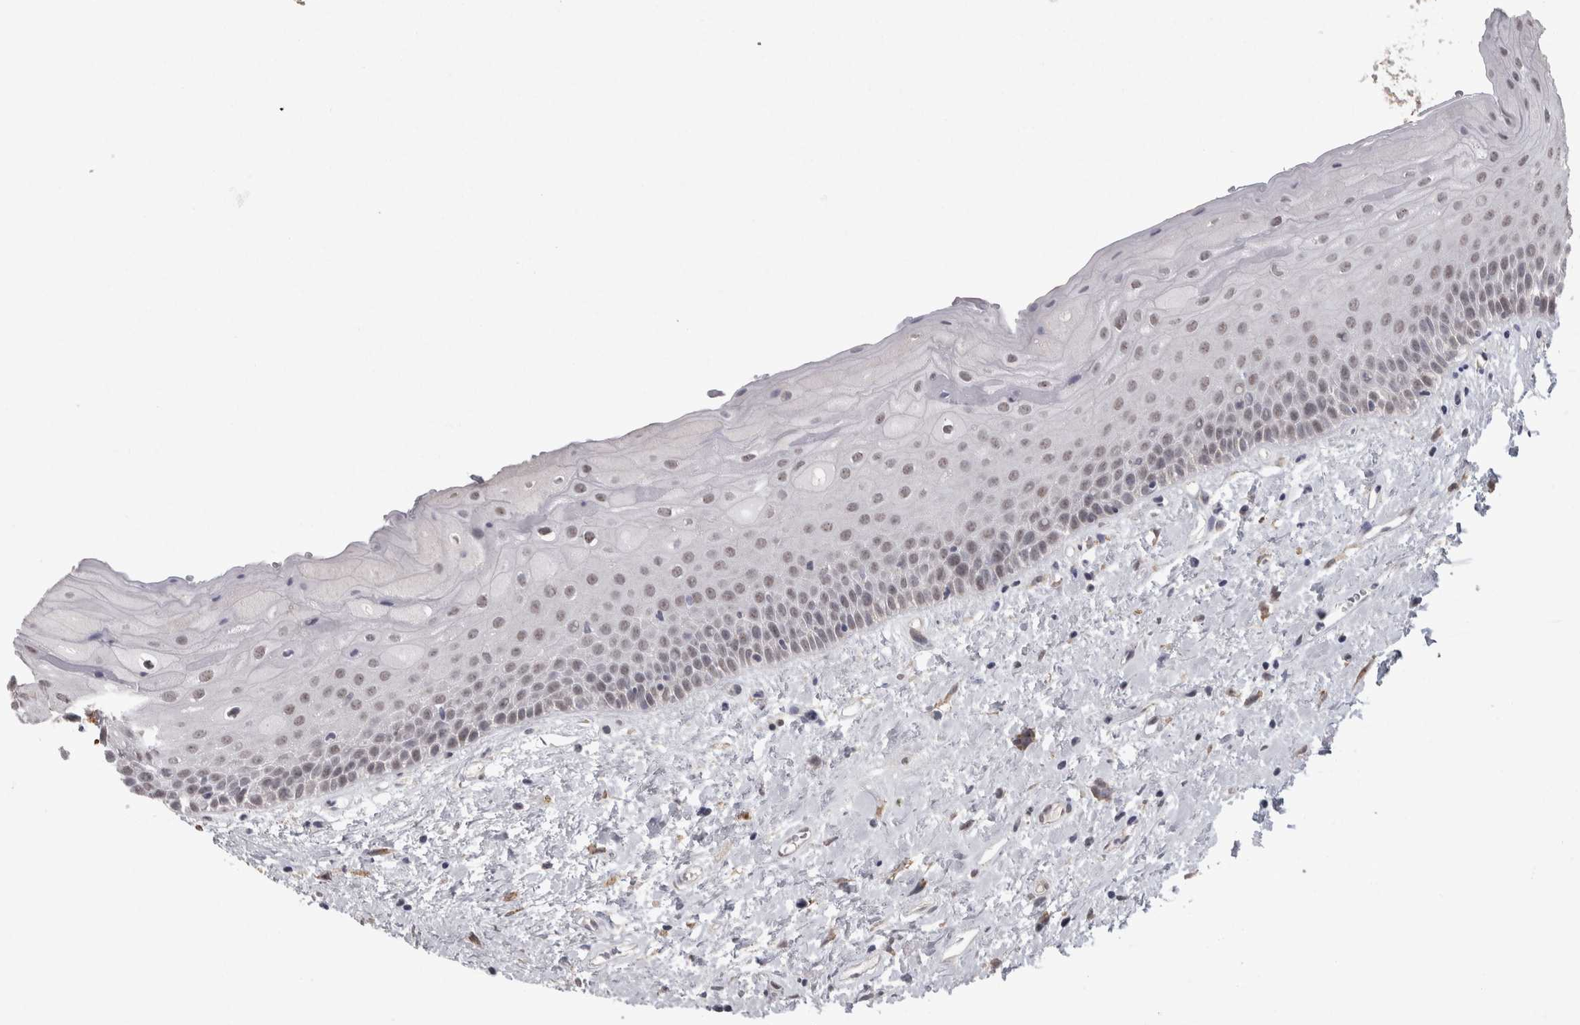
{"staining": {"intensity": "weak", "quantity": "<25%", "location": "nuclear"}, "tissue": "oral mucosa", "cell_type": "Squamous epithelial cells", "image_type": "normal", "snomed": [{"axis": "morphology", "description": "Normal tissue, NOS"}, {"axis": "topography", "description": "Oral tissue"}], "caption": "Benign oral mucosa was stained to show a protein in brown. There is no significant staining in squamous epithelial cells.", "gene": "MEP1A", "patient": {"sex": "female", "age": 76}}